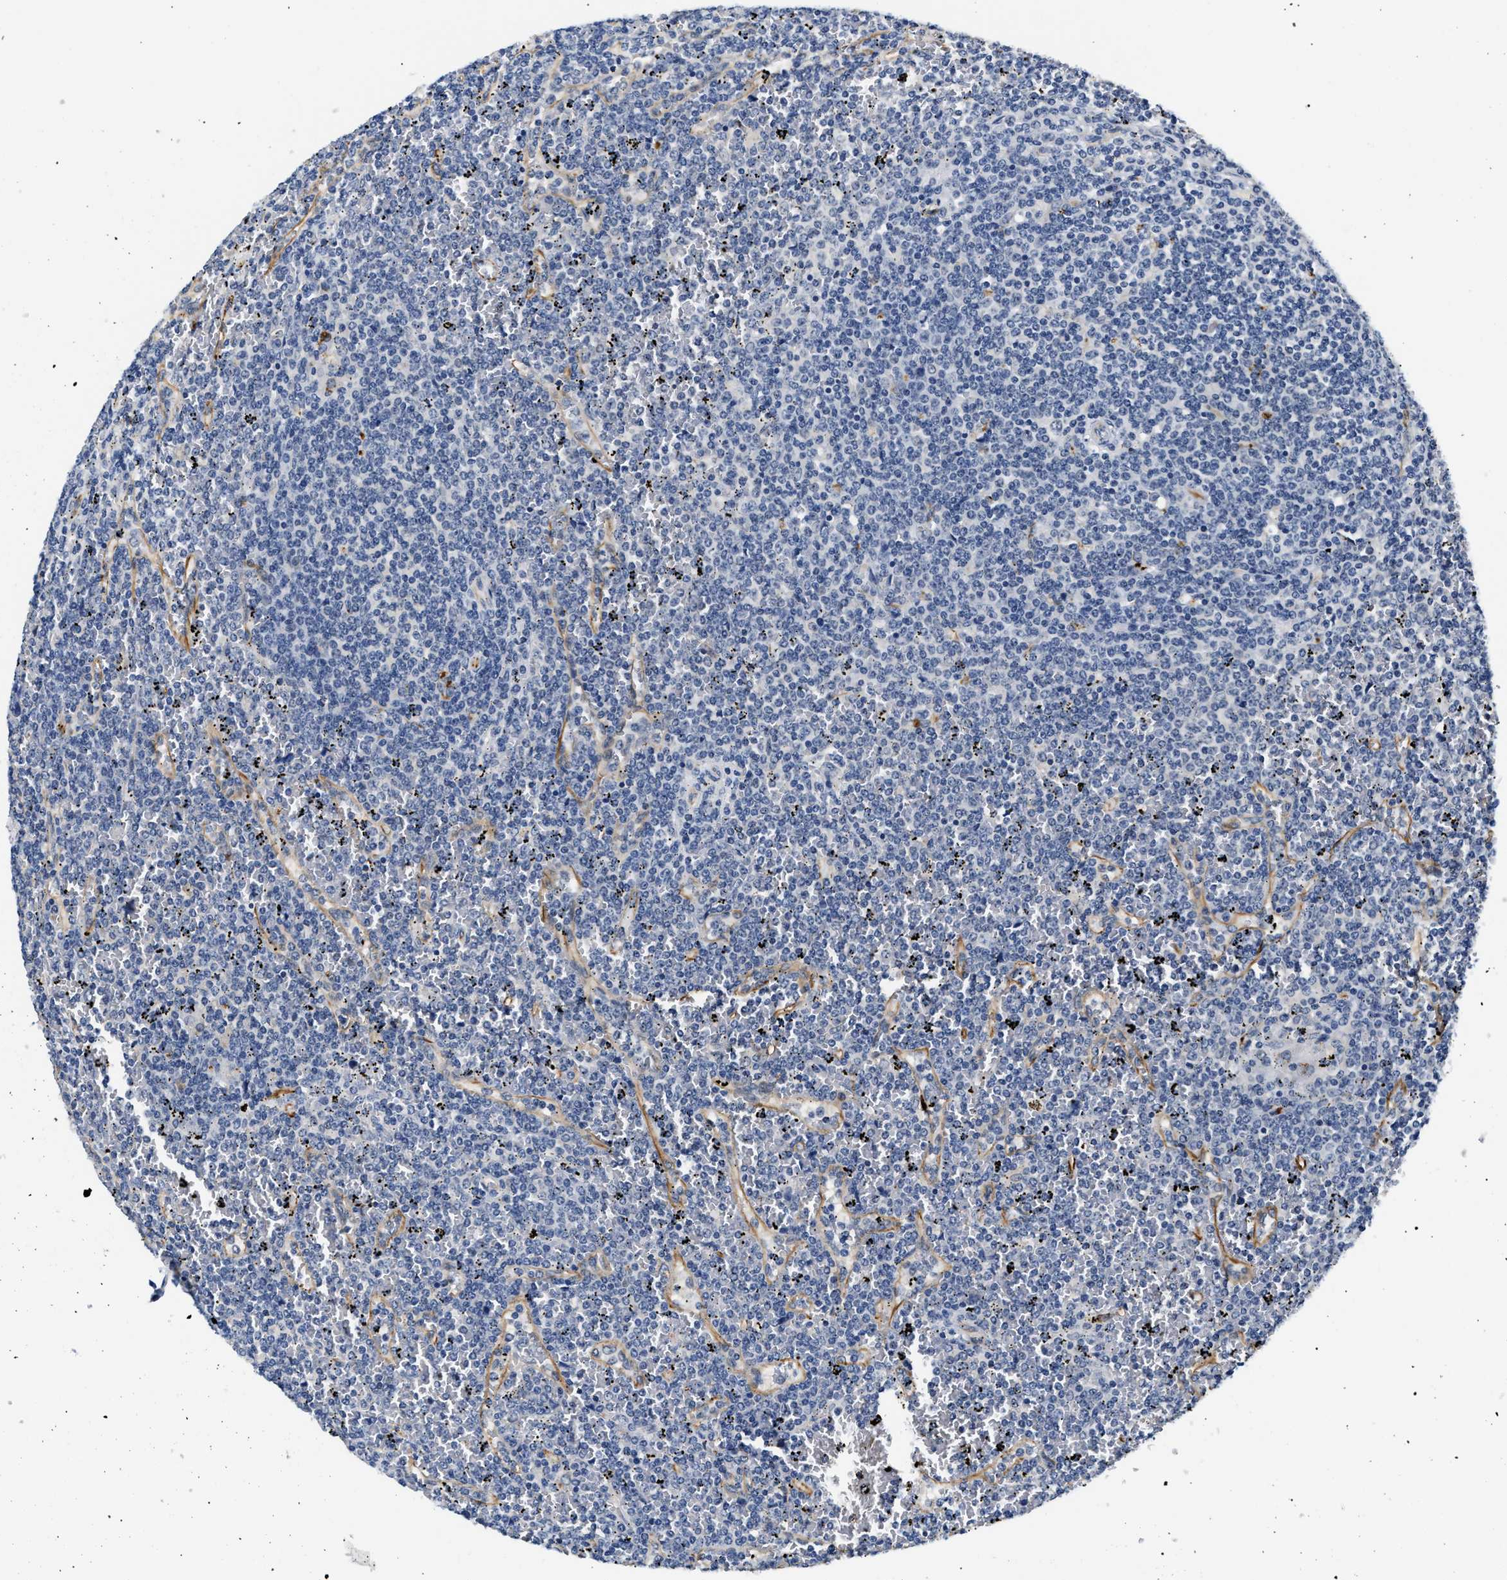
{"staining": {"intensity": "negative", "quantity": "none", "location": "none"}, "tissue": "lymphoma", "cell_type": "Tumor cells", "image_type": "cancer", "snomed": [{"axis": "morphology", "description": "Malignant lymphoma, non-Hodgkin's type, Low grade"}, {"axis": "topography", "description": "Spleen"}], "caption": "Lymphoma stained for a protein using IHC demonstrates no positivity tumor cells.", "gene": "MED22", "patient": {"sex": "female", "age": 19}}